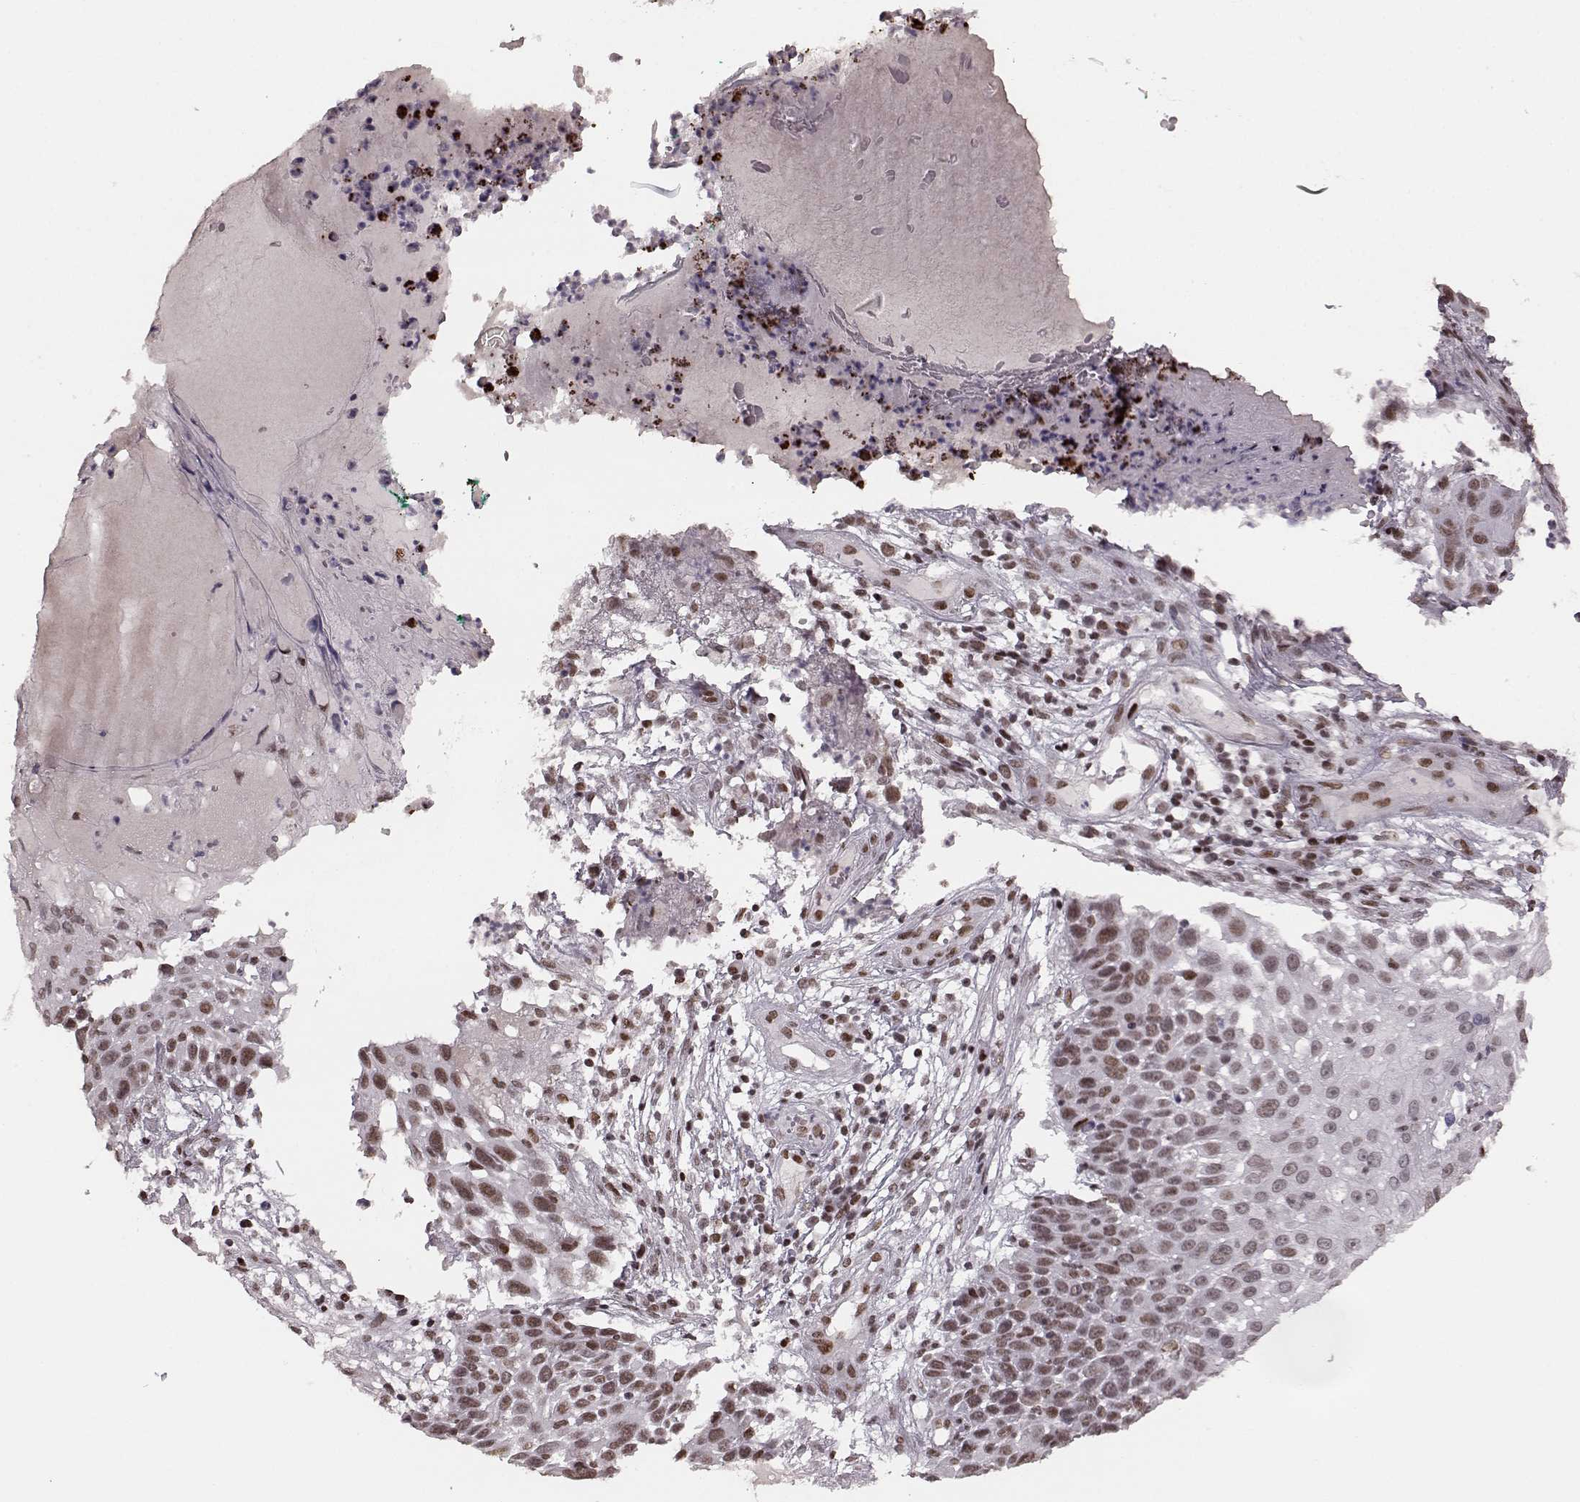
{"staining": {"intensity": "weak", "quantity": ">75%", "location": "nuclear"}, "tissue": "skin cancer", "cell_type": "Tumor cells", "image_type": "cancer", "snomed": [{"axis": "morphology", "description": "Squamous cell carcinoma, NOS"}, {"axis": "topography", "description": "Skin"}], "caption": "Immunohistochemistry (IHC) histopathology image of human skin squamous cell carcinoma stained for a protein (brown), which shows low levels of weak nuclear expression in about >75% of tumor cells.", "gene": "NR2C1", "patient": {"sex": "male", "age": 92}}